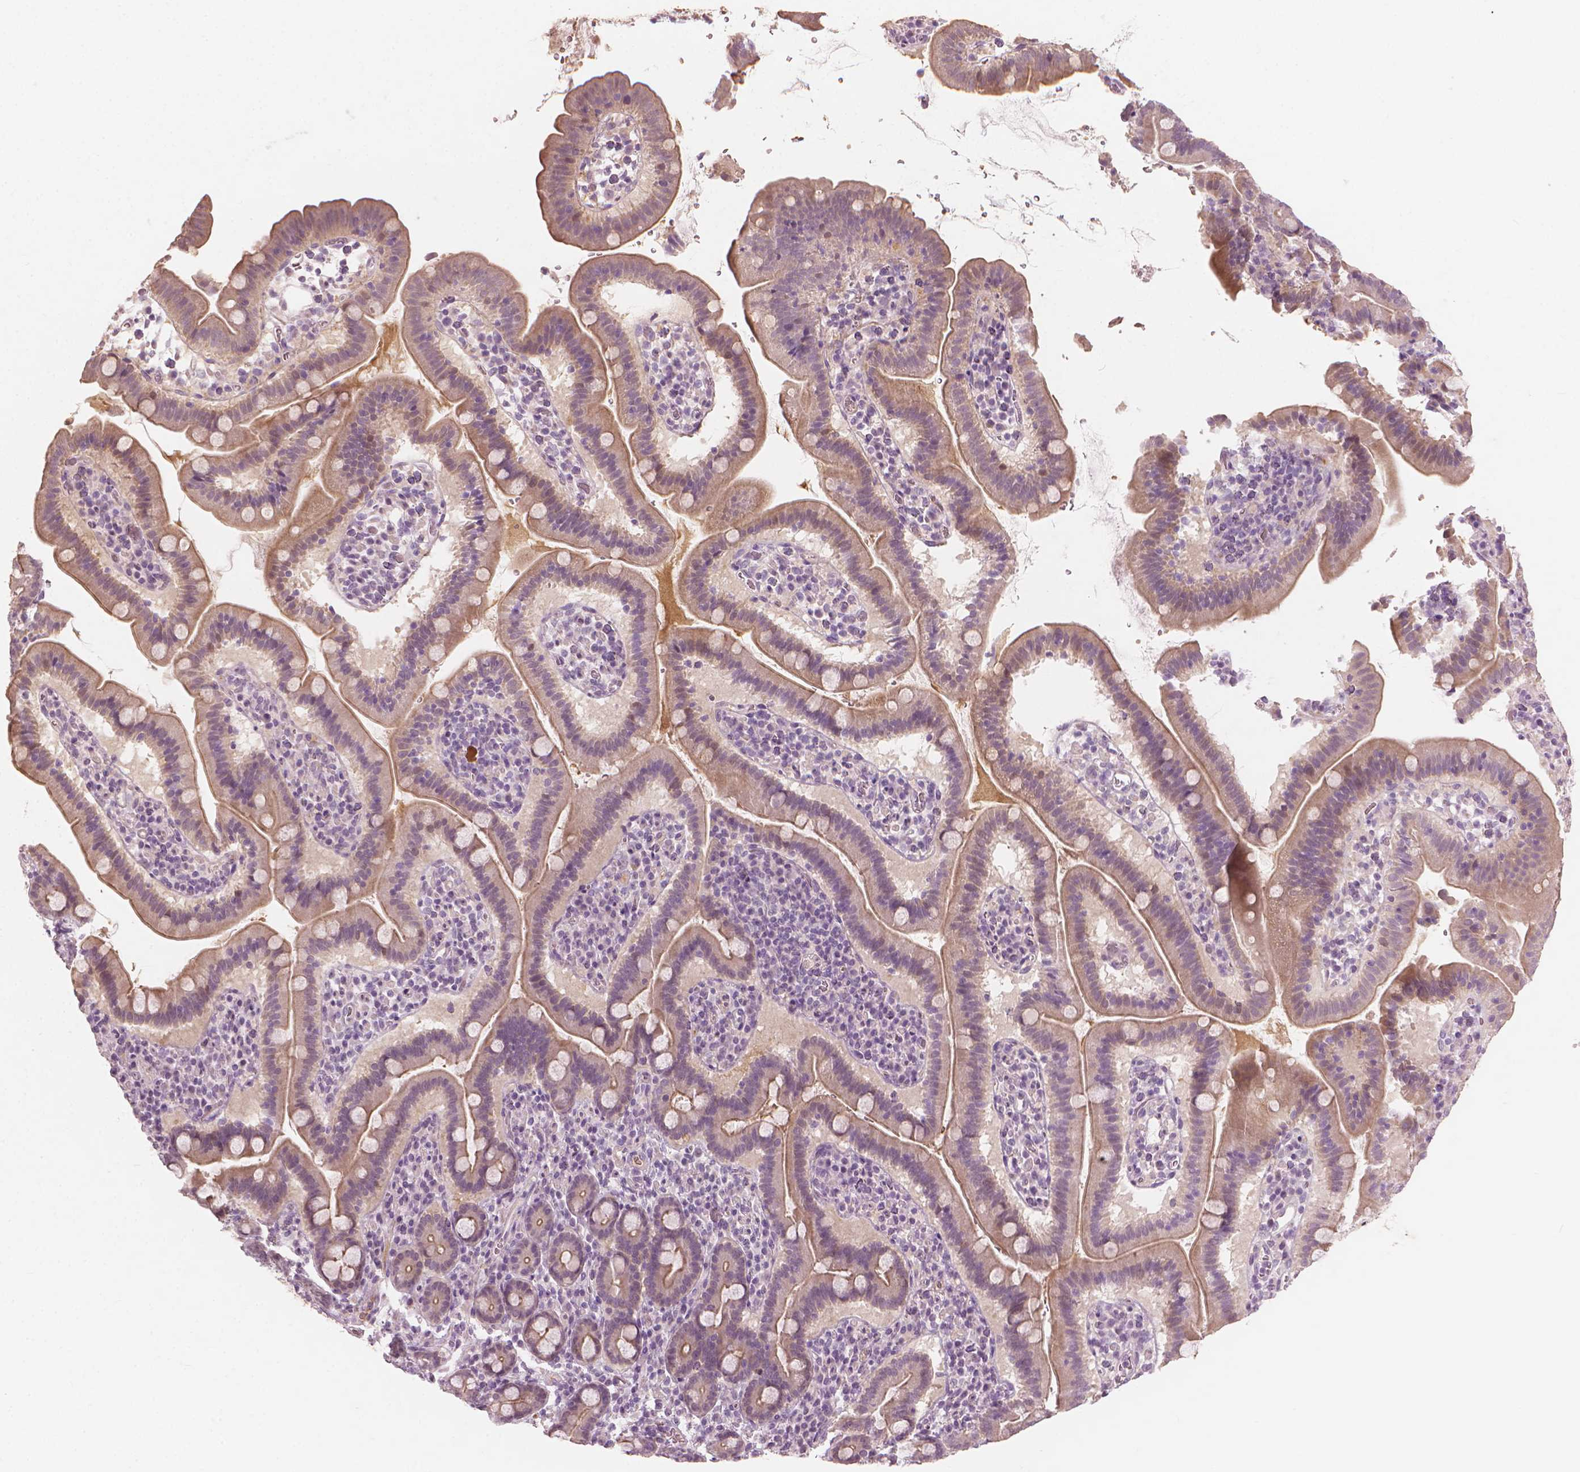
{"staining": {"intensity": "weak", "quantity": "25%-75%", "location": "cytoplasmic/membranous"}, "tissue": "small intestine", "cell_type": "Glandular cells", "image_type": "normal", "snomed": [{"axis": "morphology", "description": "Normal tissue, NOS"}, {"axis": "topography", "description": "Small intestine"}], "caption": "Immunohistochemical staining of unremarkable human small intestine displays weak cytoplasmic/membranous protein expression in about 25%-75% of glandular cells.", "gene": "SAXO2", "patient": {"sex": "male", "age": 26}}